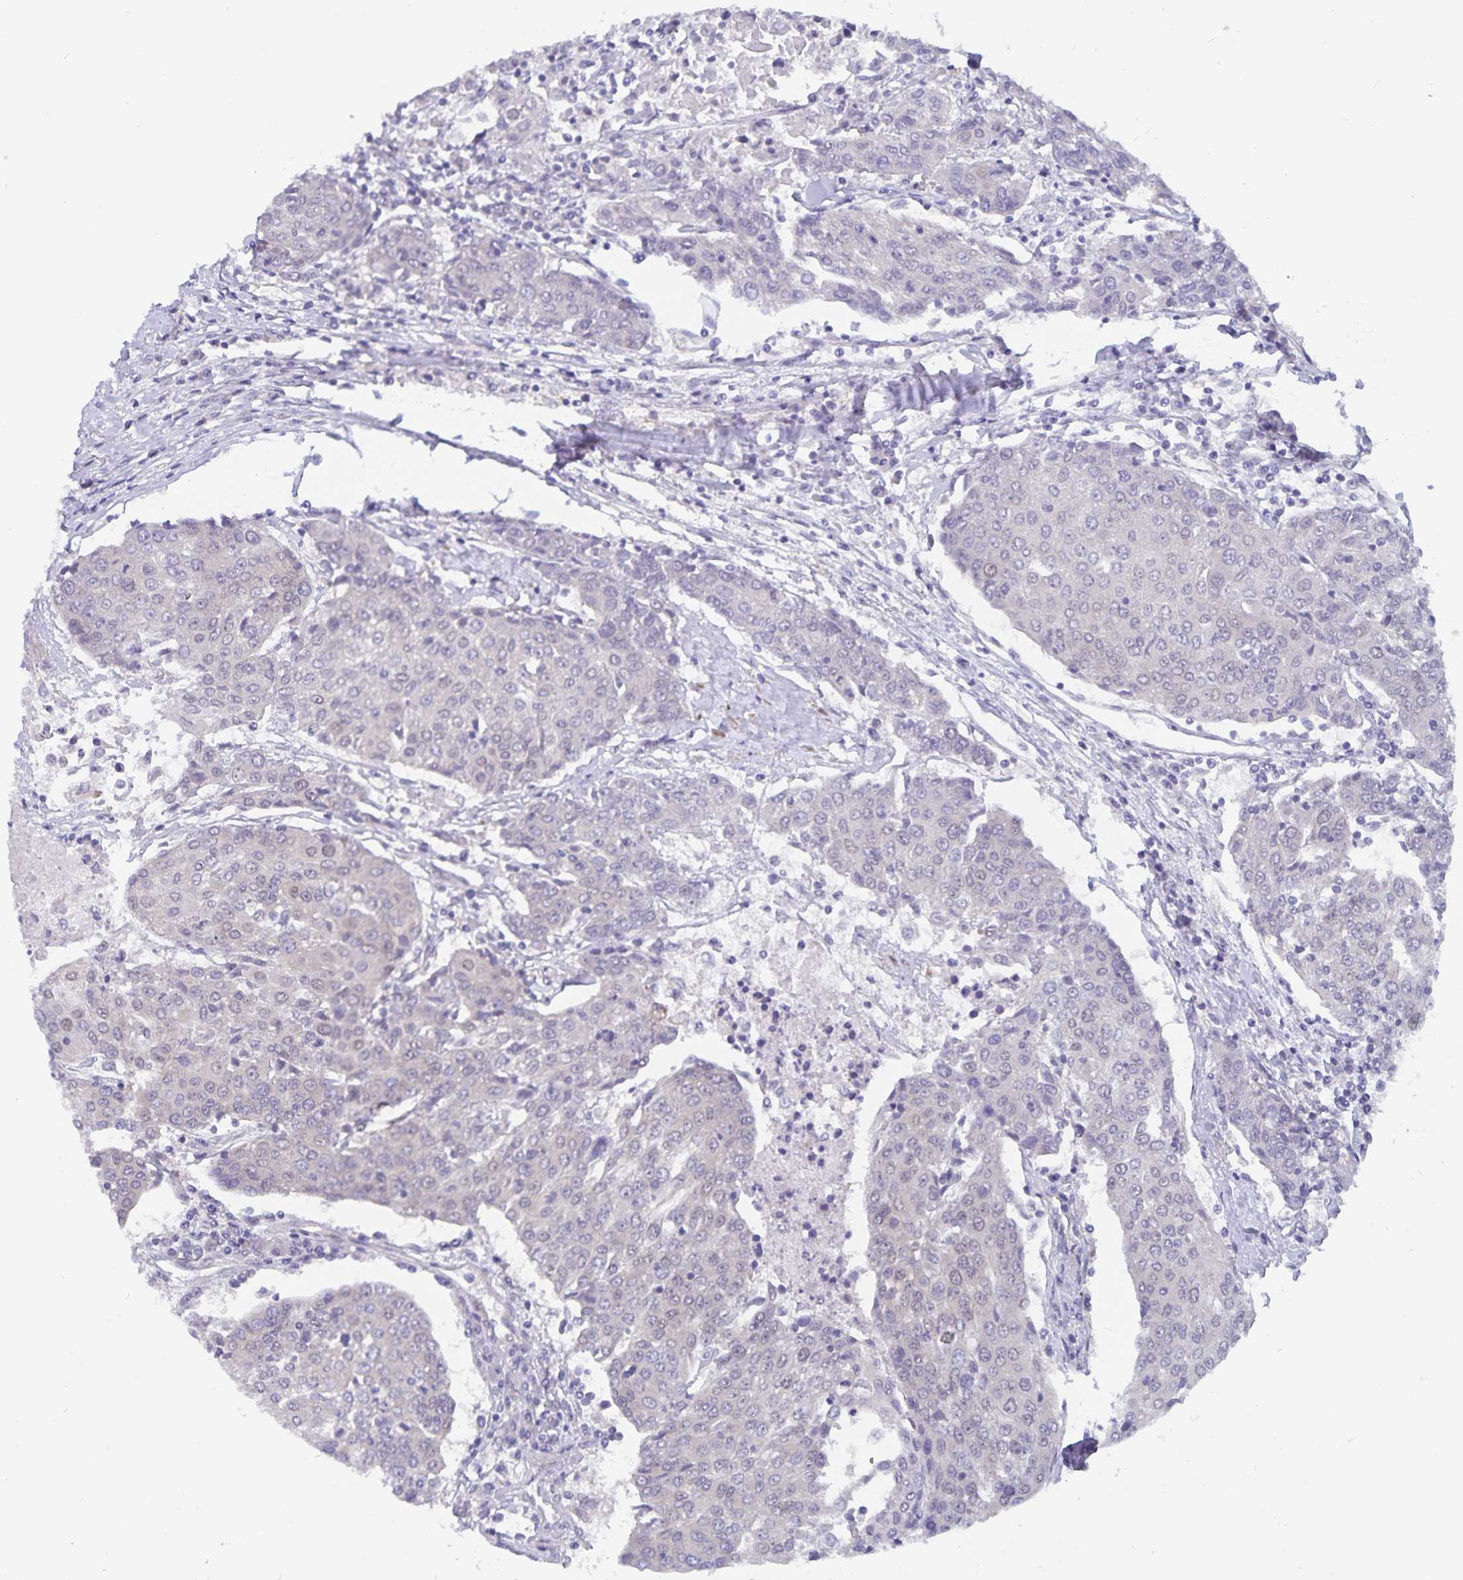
{"staining": {"intensity": "negative", "quantity": "none", "location": "none"}, "tissue": "urothelial cancer", "cell_type": "Tumor cells", "image_type": "cancer", "snomed": [{"axis": "morphology", "description": "Urothelial carcinoma, High grade"}, {"axis": "topography", "description": "Urinary bladder"}], "caption": "The image reveals no significant expression in tumor cells of urothelial cancer.", "gene": "BAG6", "patient": {"sex": "female", "age": 85}}